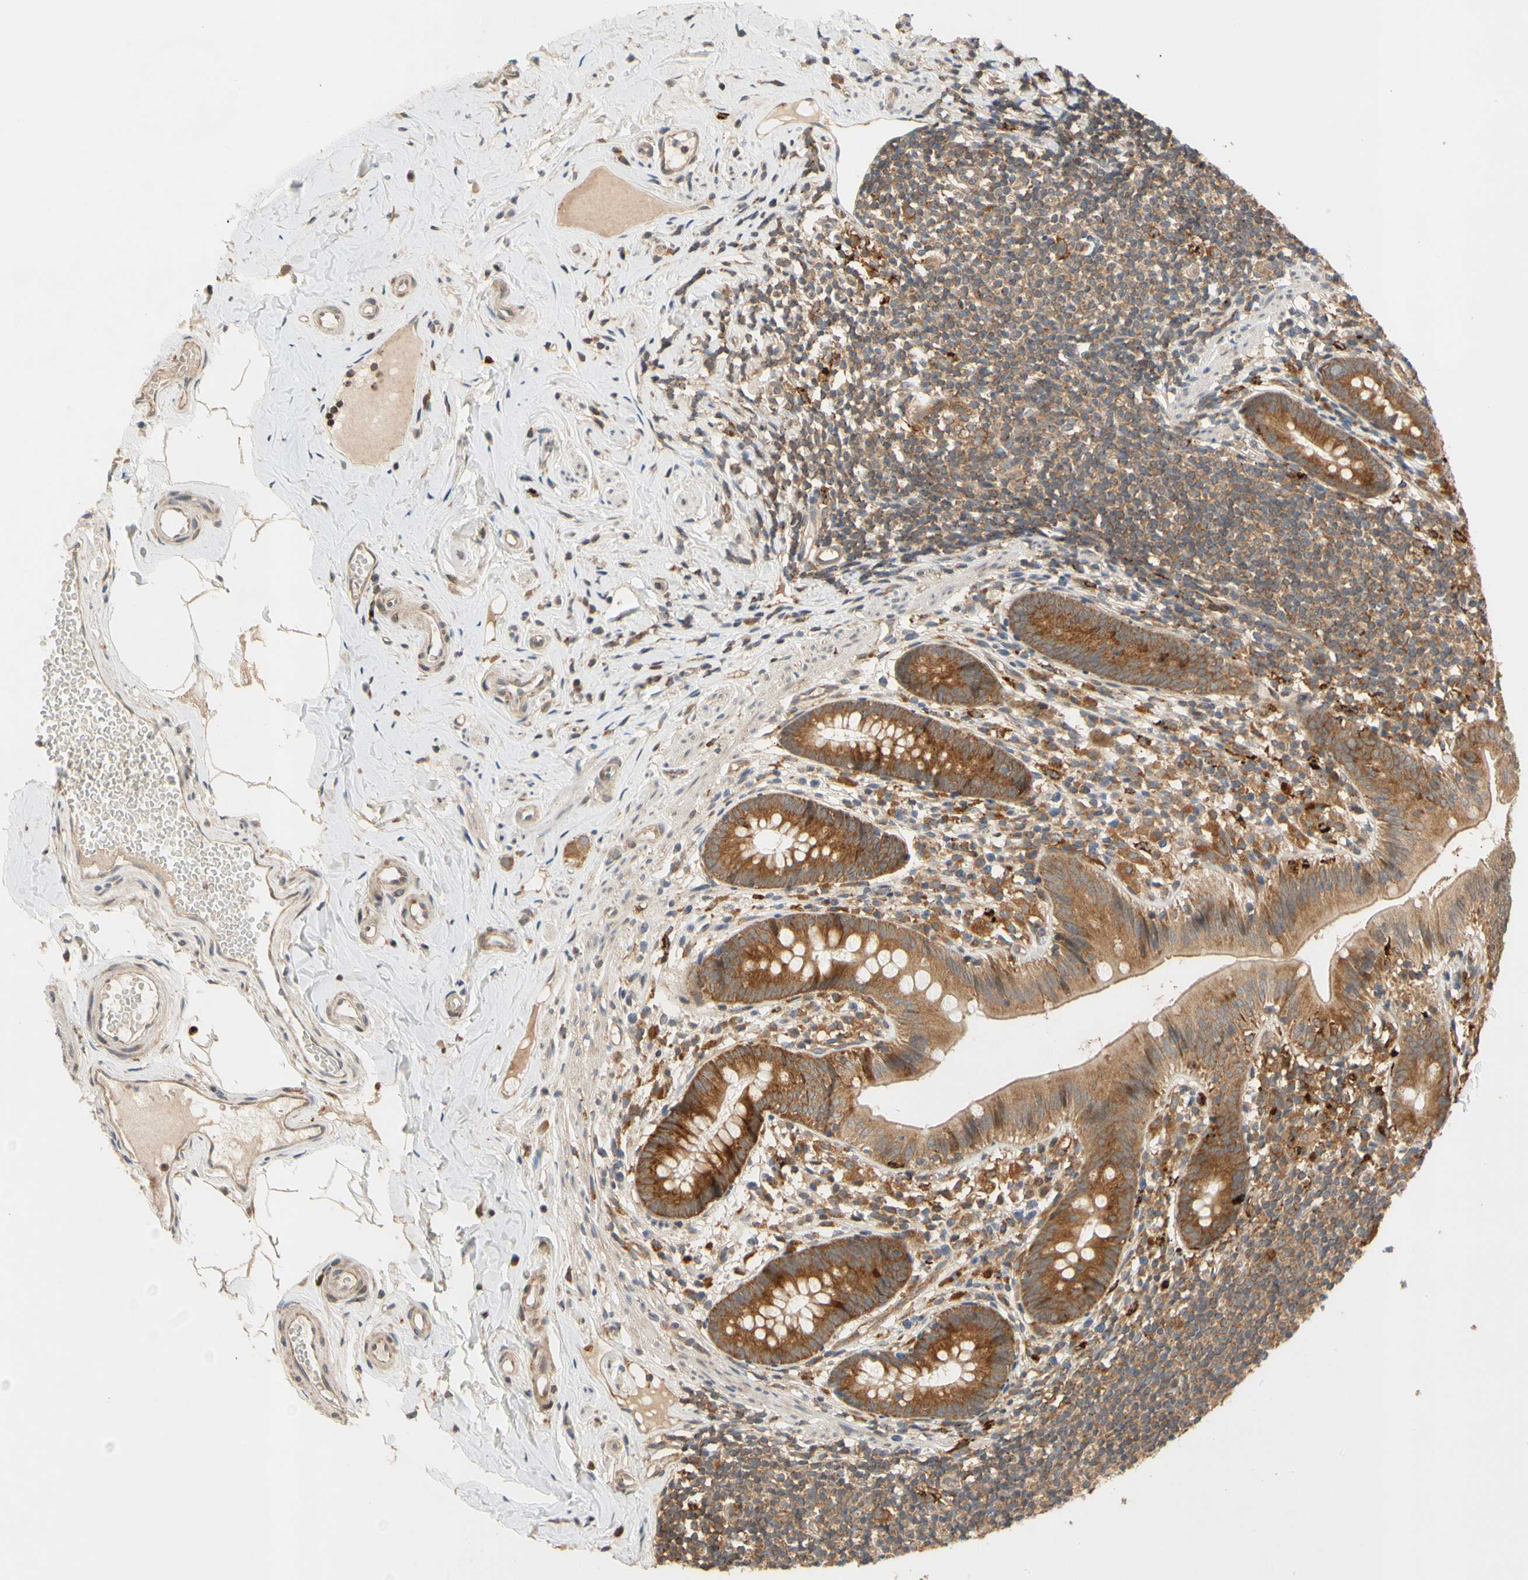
{"staining": {"intensity": "strong", "quantity": ">75%", "location": "cytoplasmic/membranous"}, "tissue": "appendix", "cell_type": "Glandular cells", "image_type": "normal", "snomed": [{"axis": "morphology", "description": "Normal tissue, NOS"}, {"axis": "topography", "description": "Appendix"}], "caption": "Human appendix stained for a protein (brown) reveals strong cytoplasmic/membranous positive expression in approximately >75% of glandular cells.", "gene": "ANKHD1", "patient": {"sex": "male", "age": 52}}